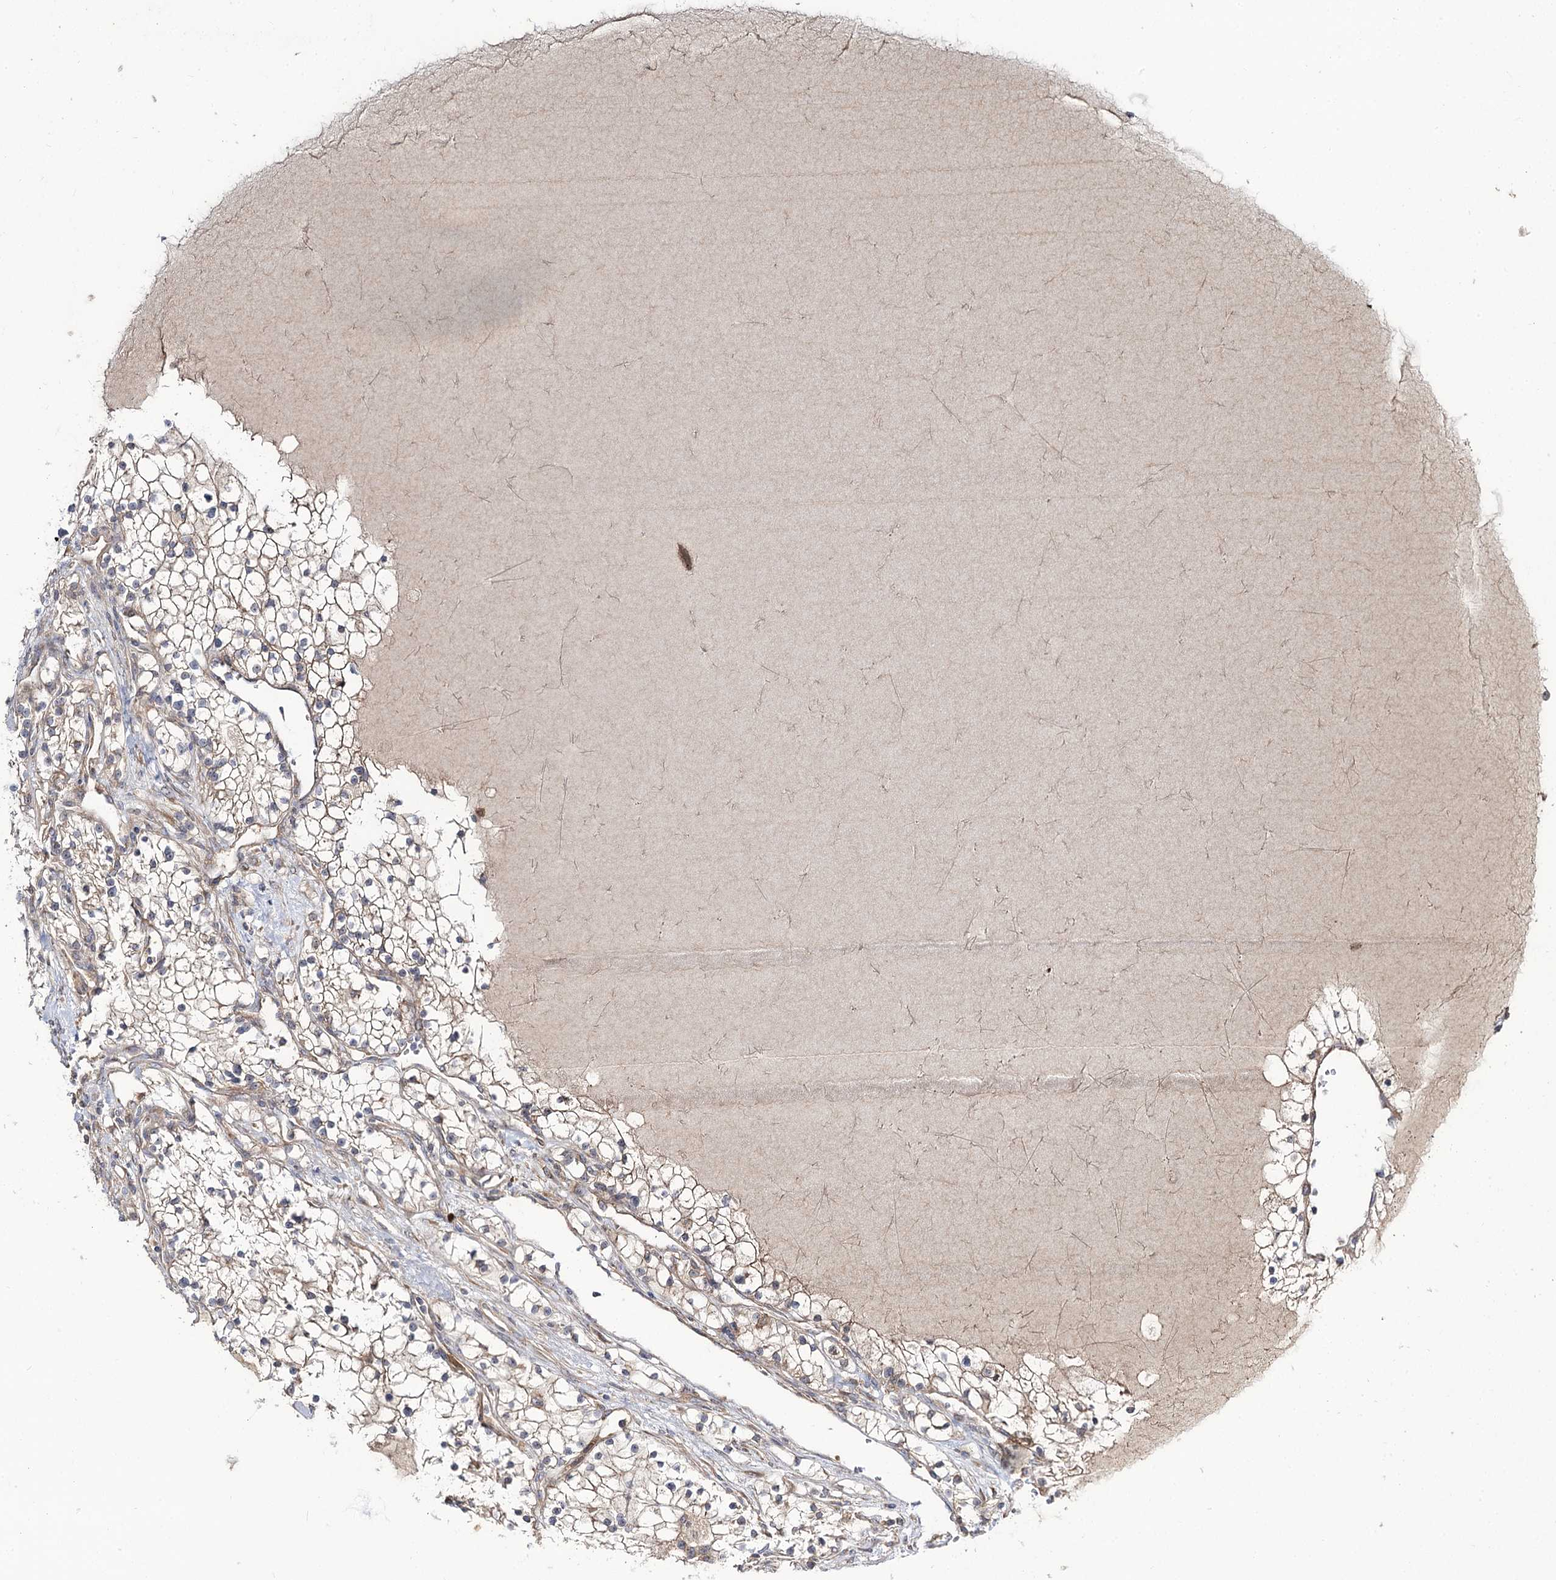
{"staining": {"intensity": "weak", "quantity": ">75%", "location": "cytoplasmic/membranous"}, "tissue": "renal cancer", "cell_type": "Tumor cells", "image_type": "cancer", "snomed": [{"axis": "morphology", "description": "Normal tissue, NOS"}, {"axis": "morphology", "description": "Adenocarcinoma, NOS"}, {"axis": "topography", "description": "Kidney"}], "caption": "DAB (3,3'-diaminobenzidine) immunohistochemical staining of human renal adenocarcinoma displays weak cytoplasmic/membranous protein positivity in approximately >75% of tumor cells.", "gene": "C11orf80", "patient": {"sex": "male", "age": 68}}